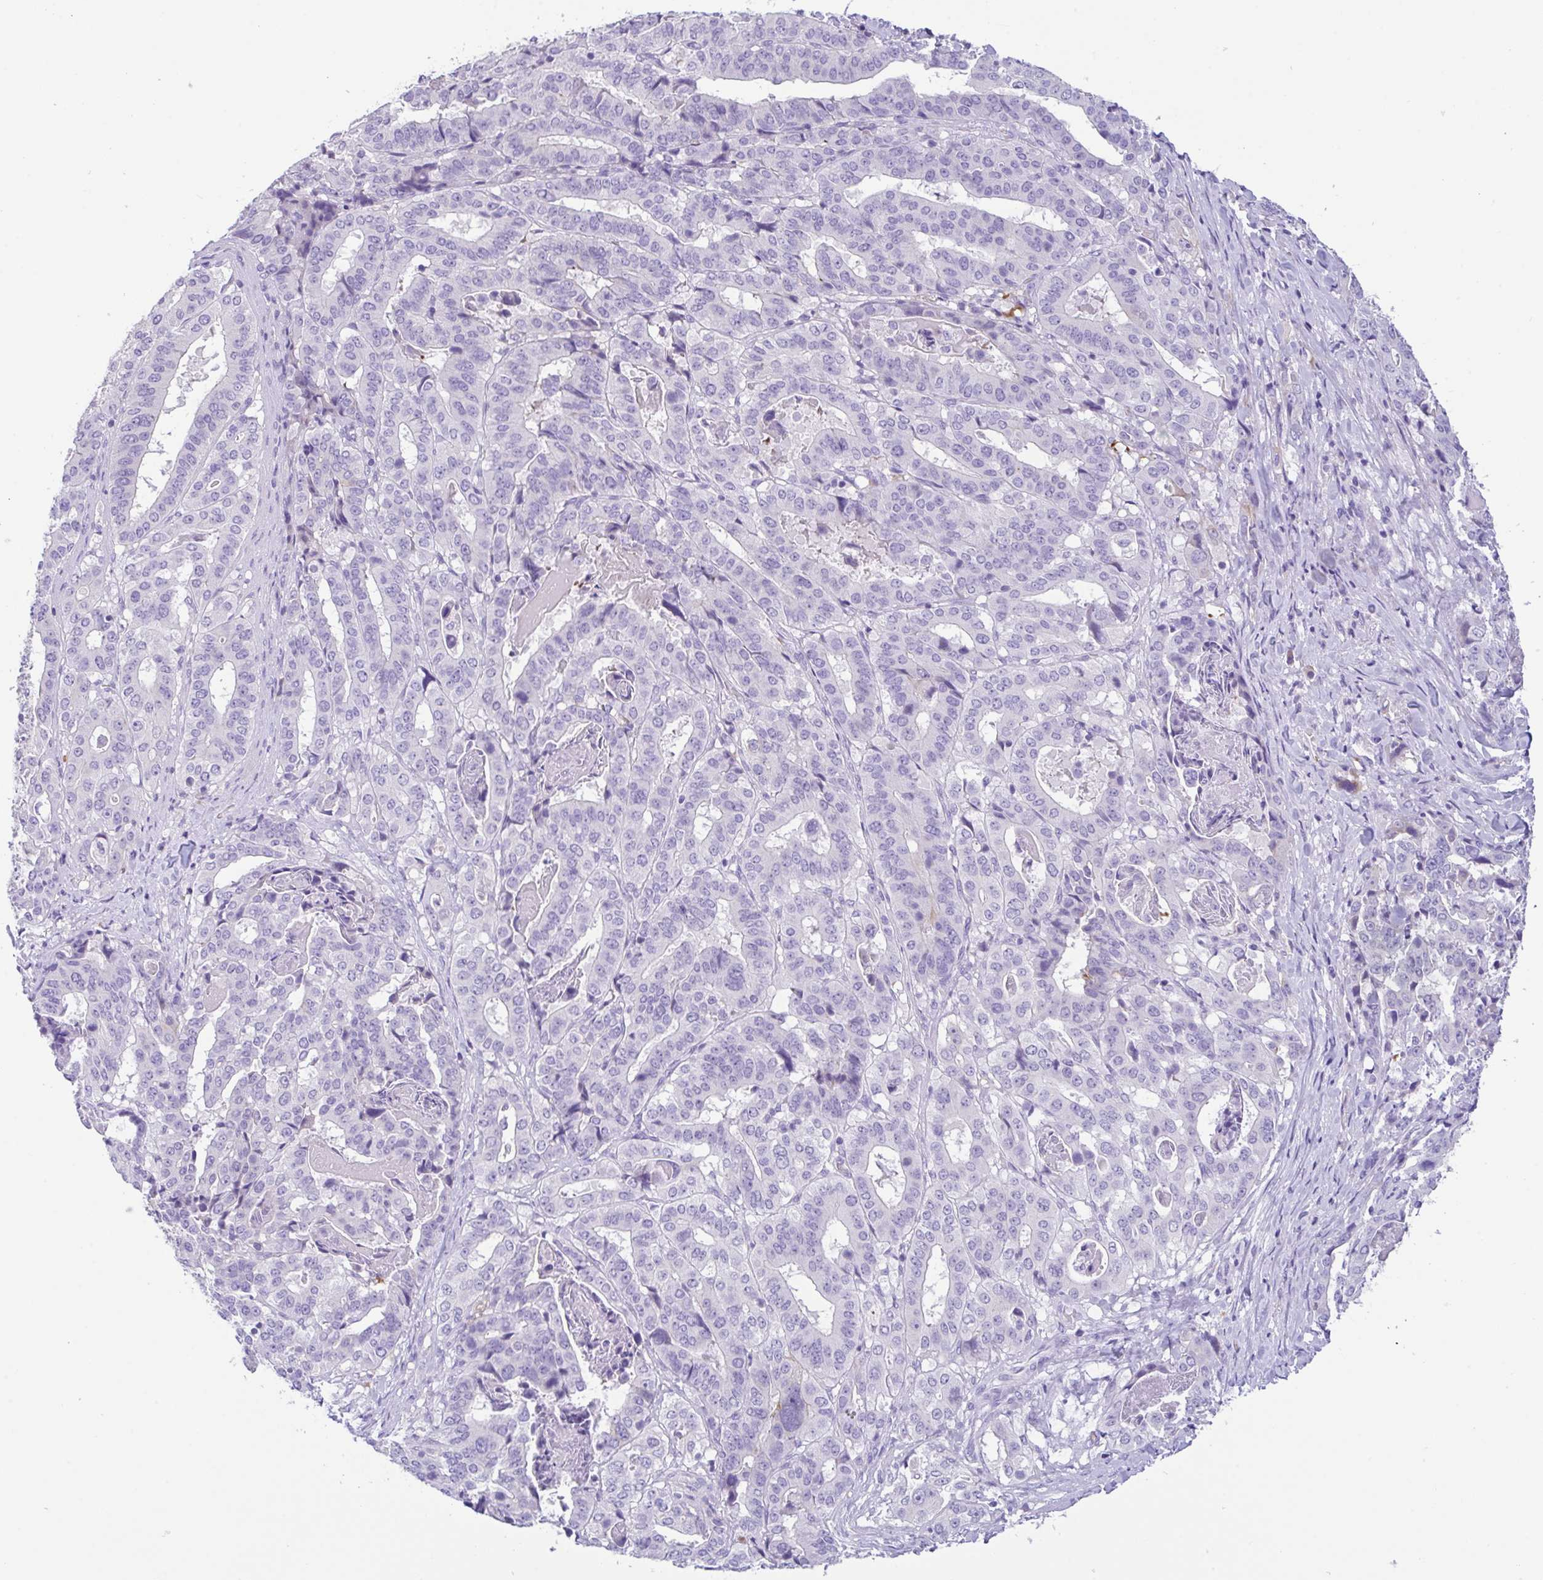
{"staining": {"intensity": "negative", "quantity": "none", "location": "none"}, "tissue": "stomach cancer", "cell_type": "Tumor cells", "image_type": "cancer", "snomed": [{"axis": "morphology", "description": "Adenocarcinoma, NOS"}, {"axis": "topography", "description": "Stomach"}], "caption": "Tumor cells show no significant protein expression in stomach cancer.", "gene": "FBXL20", "patient": {"sex": "male", "age": 48}}